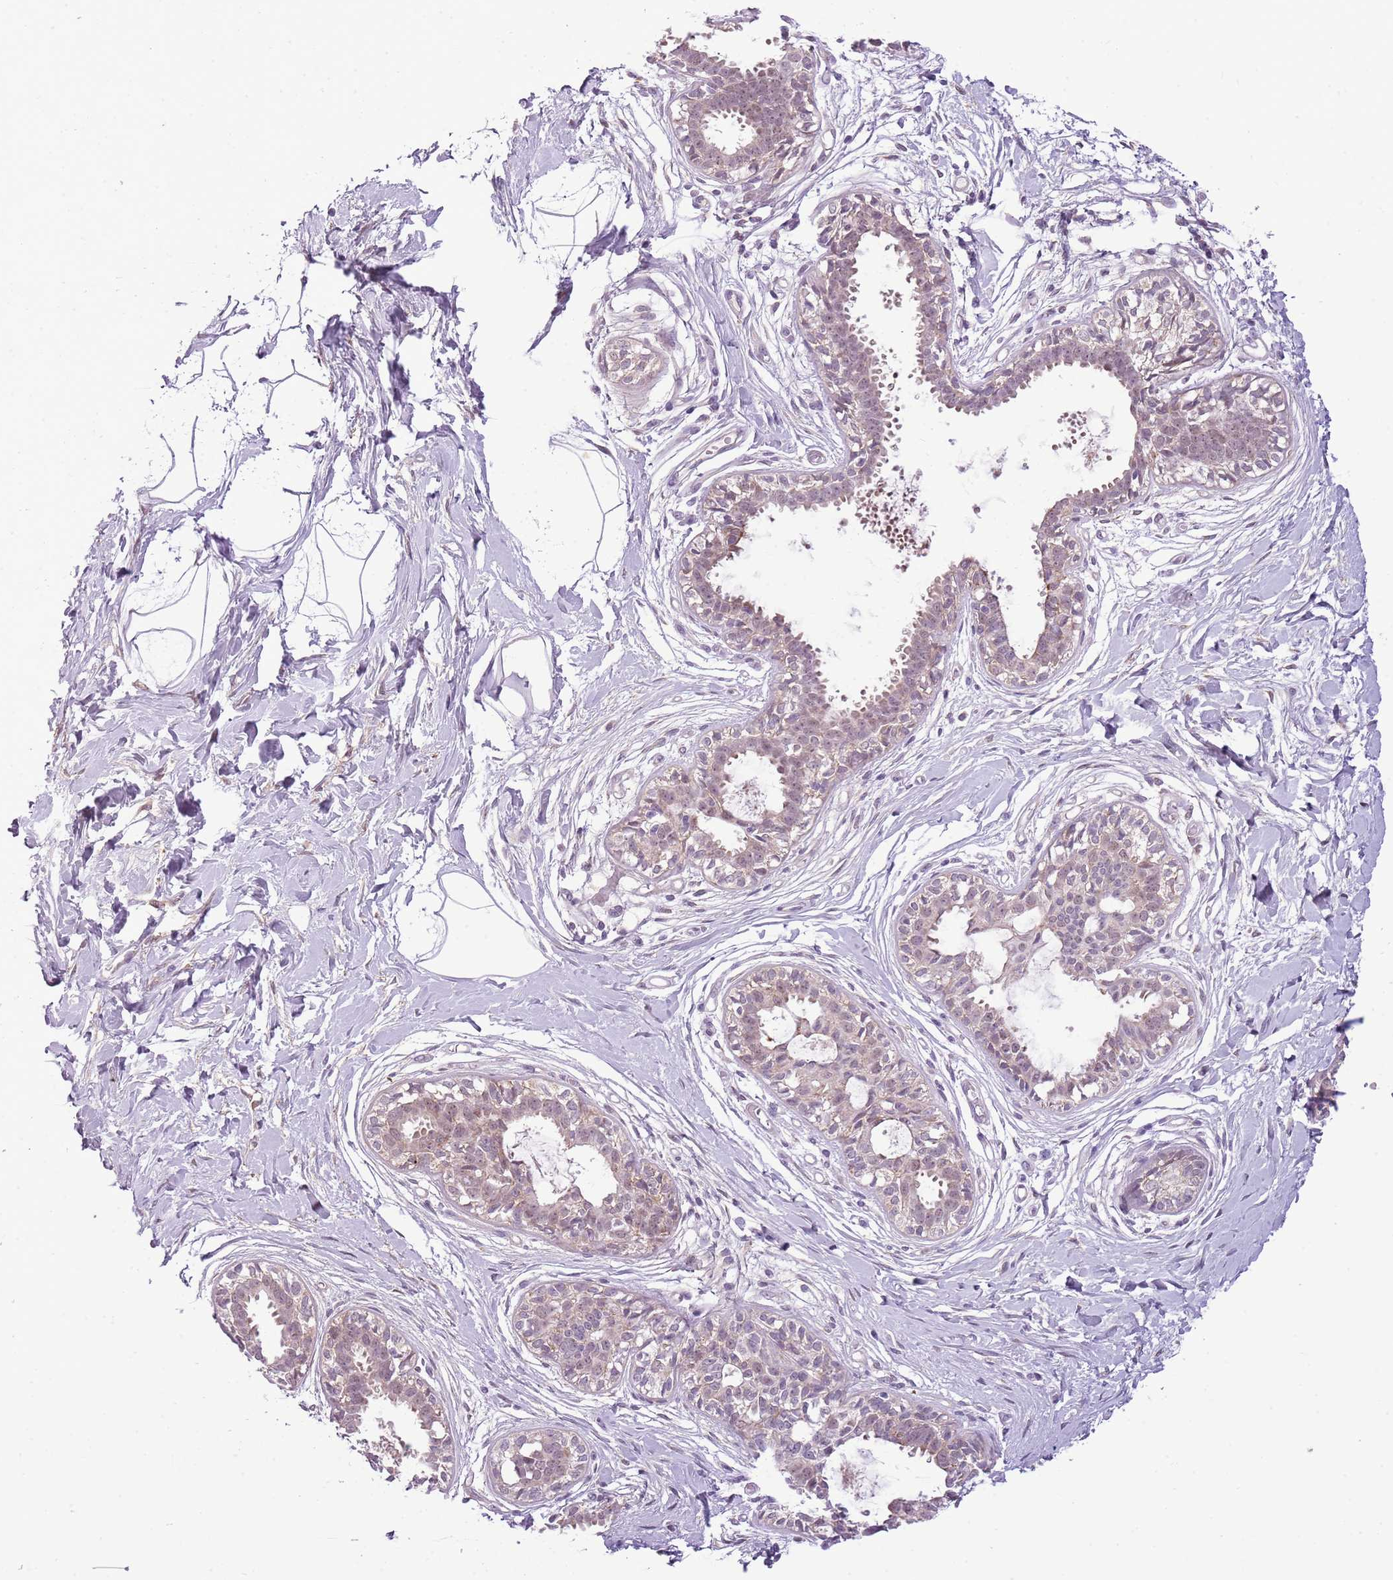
{"staining": {"intensity": "negative", "quantity": "none", "location": "none"}, "tissue": "breast", "cell_type": "Adipocytes", "image_type": "normal", "snomed": [{"axis": "morphology", "description": "Normal tissue, NOS"}, {"axis": "topography", "description": "Breast"}], "caption": "A micrograph of breast stained for a protein displays no brown staining in adipocytes. (DAB IHC with hematoxylin counter stain).", "gene": "FAM120C", "patient": {"sex": "female", "age": 45}}